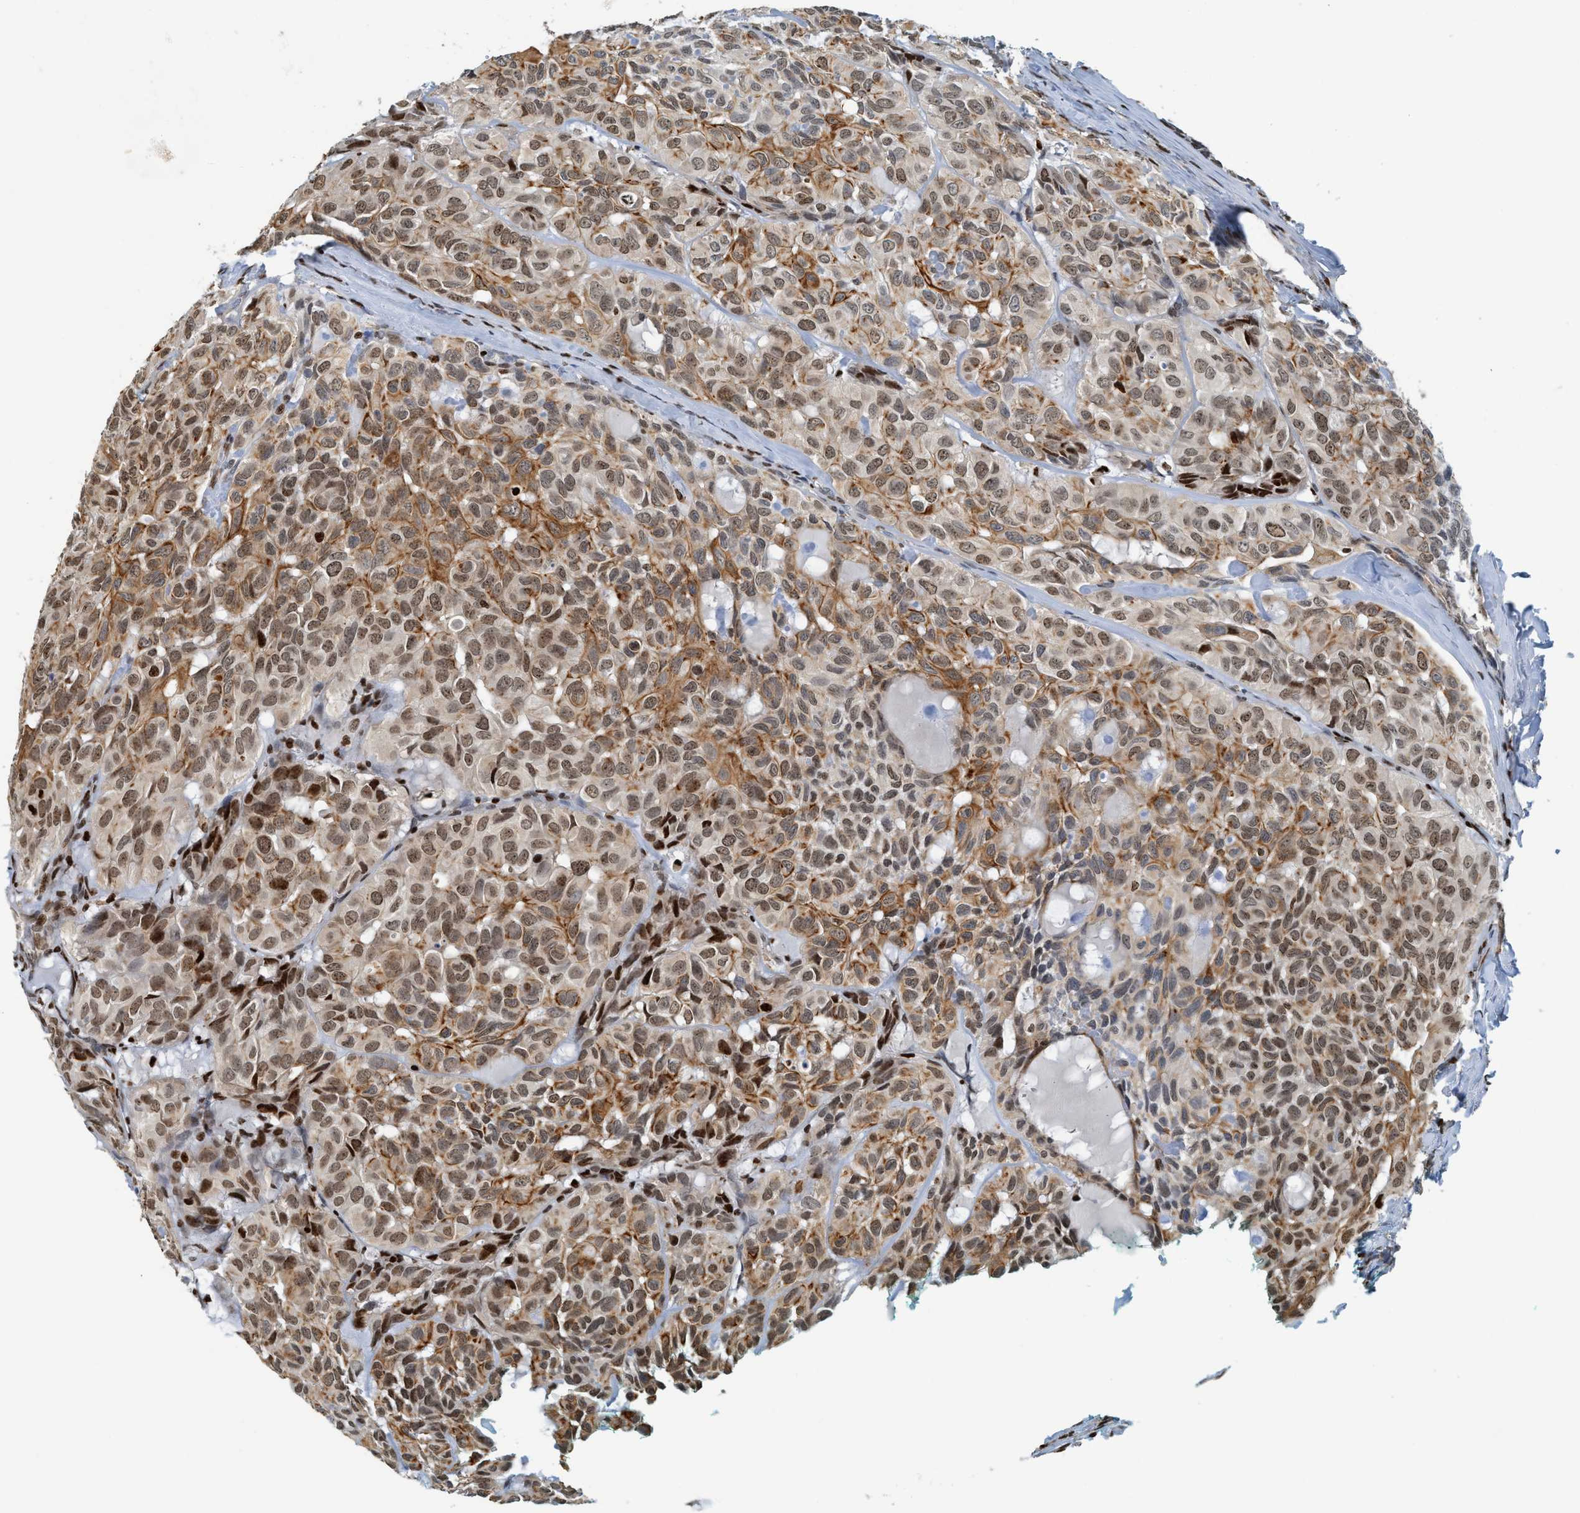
{"staining": {"intensity": "moderate", "quantity": ">75%", "location": "cytoplasmic/membranous,nuclear"}, "tissue": "head and neck cancer", "cell_type": "Tumor cells", "image_type": "cancer", "snomed": [{"axis": "morphology", "description": "Adenocarcinoma, NOS"}, {"axis": "topography", "description": "Salivary gland, NOS"}, {"axis": "topography", "description": "Head-Neck"}], "caption": "DAB immunohistochemical staining of human adenocarcinoma (head and neck) demonstrates moderate cytoplasmic/membranous and nuclear protein expression in about >75% of tumor cells.", "gene": "SH3D19", "patient": {"sex": "female", "age": 76}}